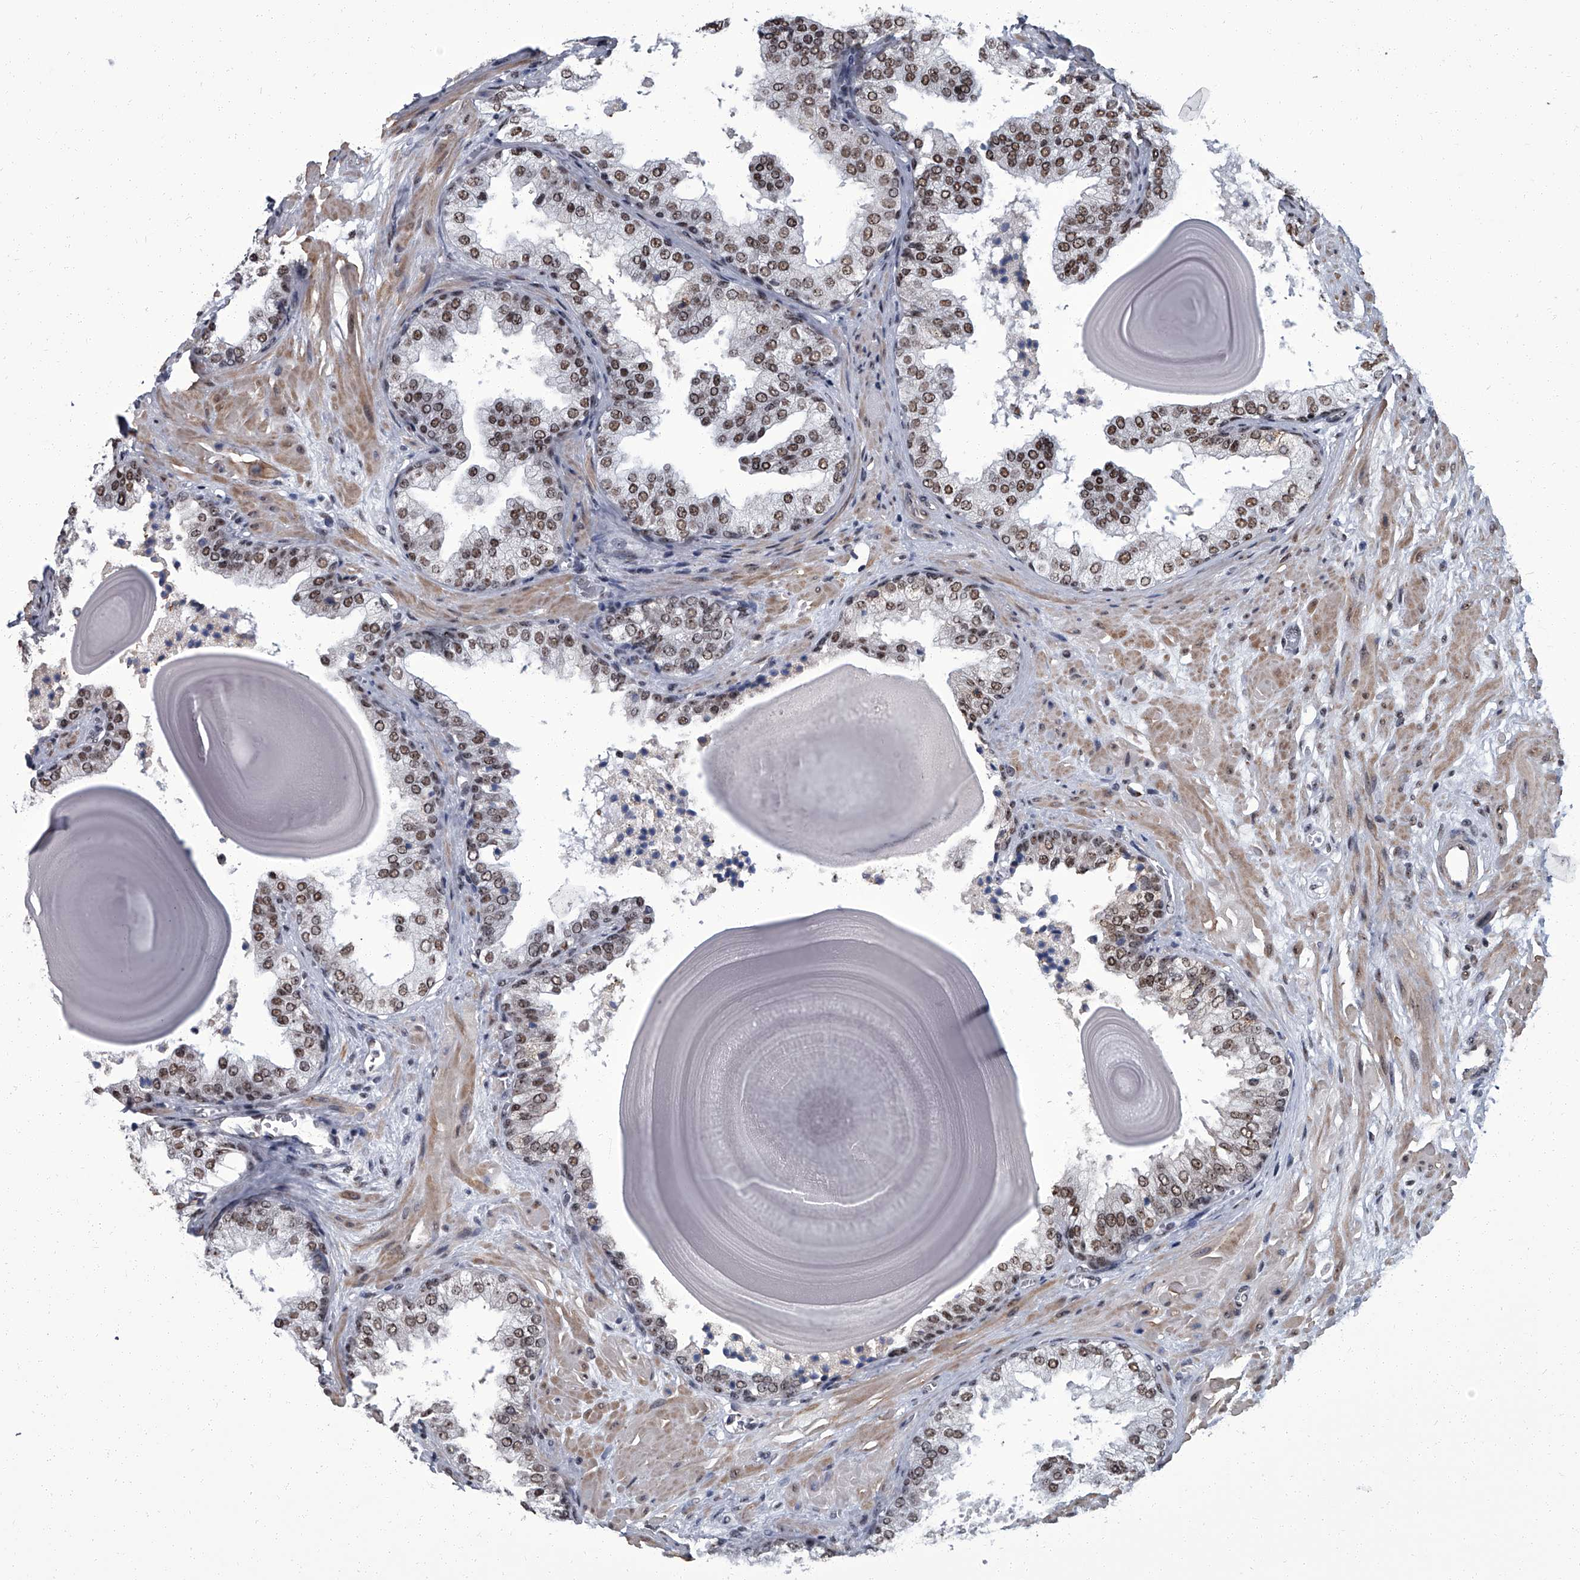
{"staining": {"intensity": "moderate", "quantity": "25%-75%", "location": "nuclear"}, "tissue": "prostate", "cell_type": "Glandular cells", "image_type": "normal", "snomed": [{"axis": "morphology", "description": "Normal tissue, NOS"}, {"axis": "topography", "description": "Prostate"}], "caption": "A histopathology image showing moderate nuclear staining in approximately 25%-75% of glandular cells in unremarkable prostate, as visualized by brown immunohistochemical staining.", "gene": "ZNF518B", "patient": {"sex": "male", "age": 48}}